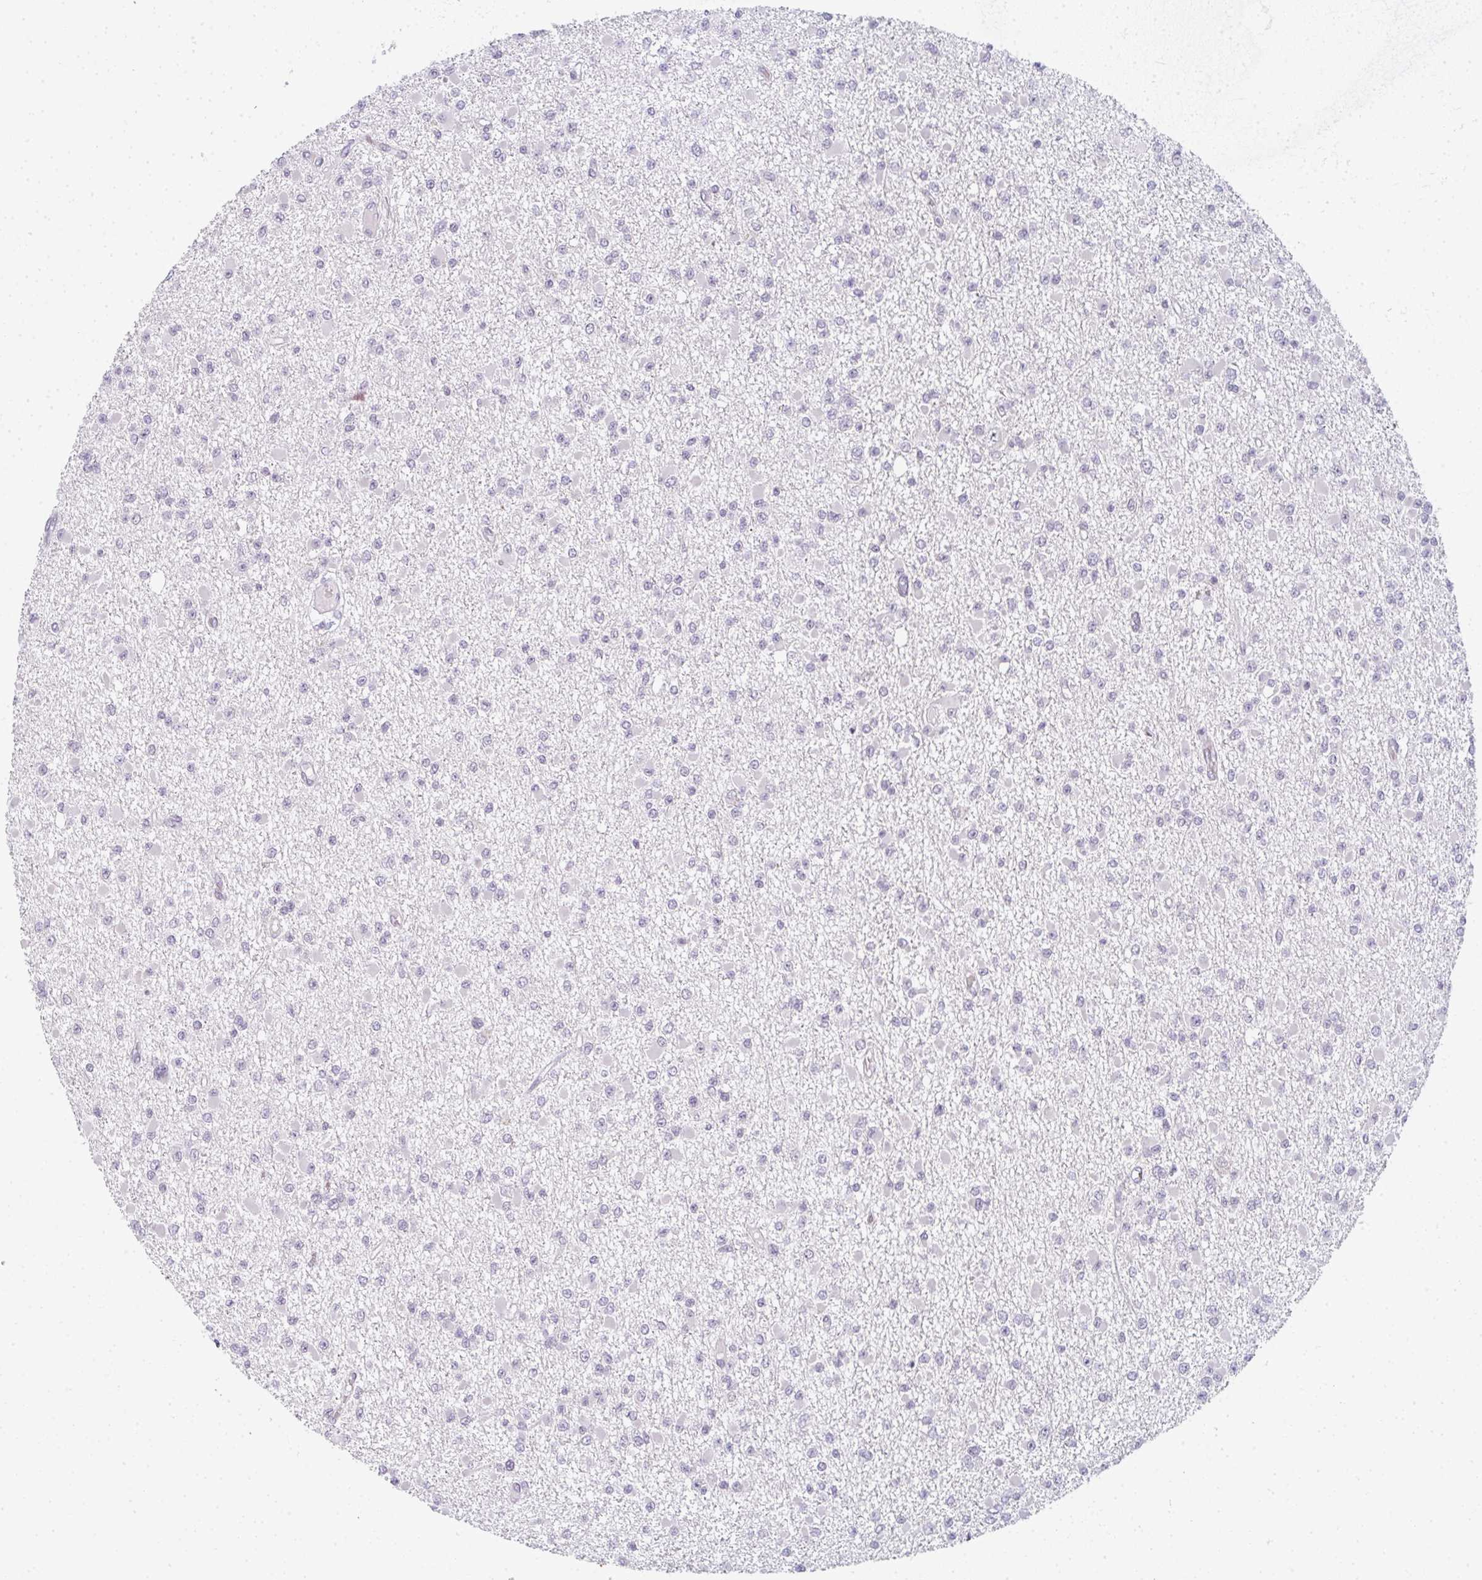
{"staining": {"intensity": "negative", "quantity": "none", "location": "none"}, "tissue": "glioma", "cell_type": "Tumor cells", "image_type": "cancer", "snomed": [{"axis": "morphology", "description": "Glioma, malignant, Low grade"}, {"axis": "topography", "description": "Brain"}], "caption": "Tumor cells show no significant expression in low-grade glioma (malignant).", "gene": "RBBP6", "patient": {"sex": "female", "age": 22}}